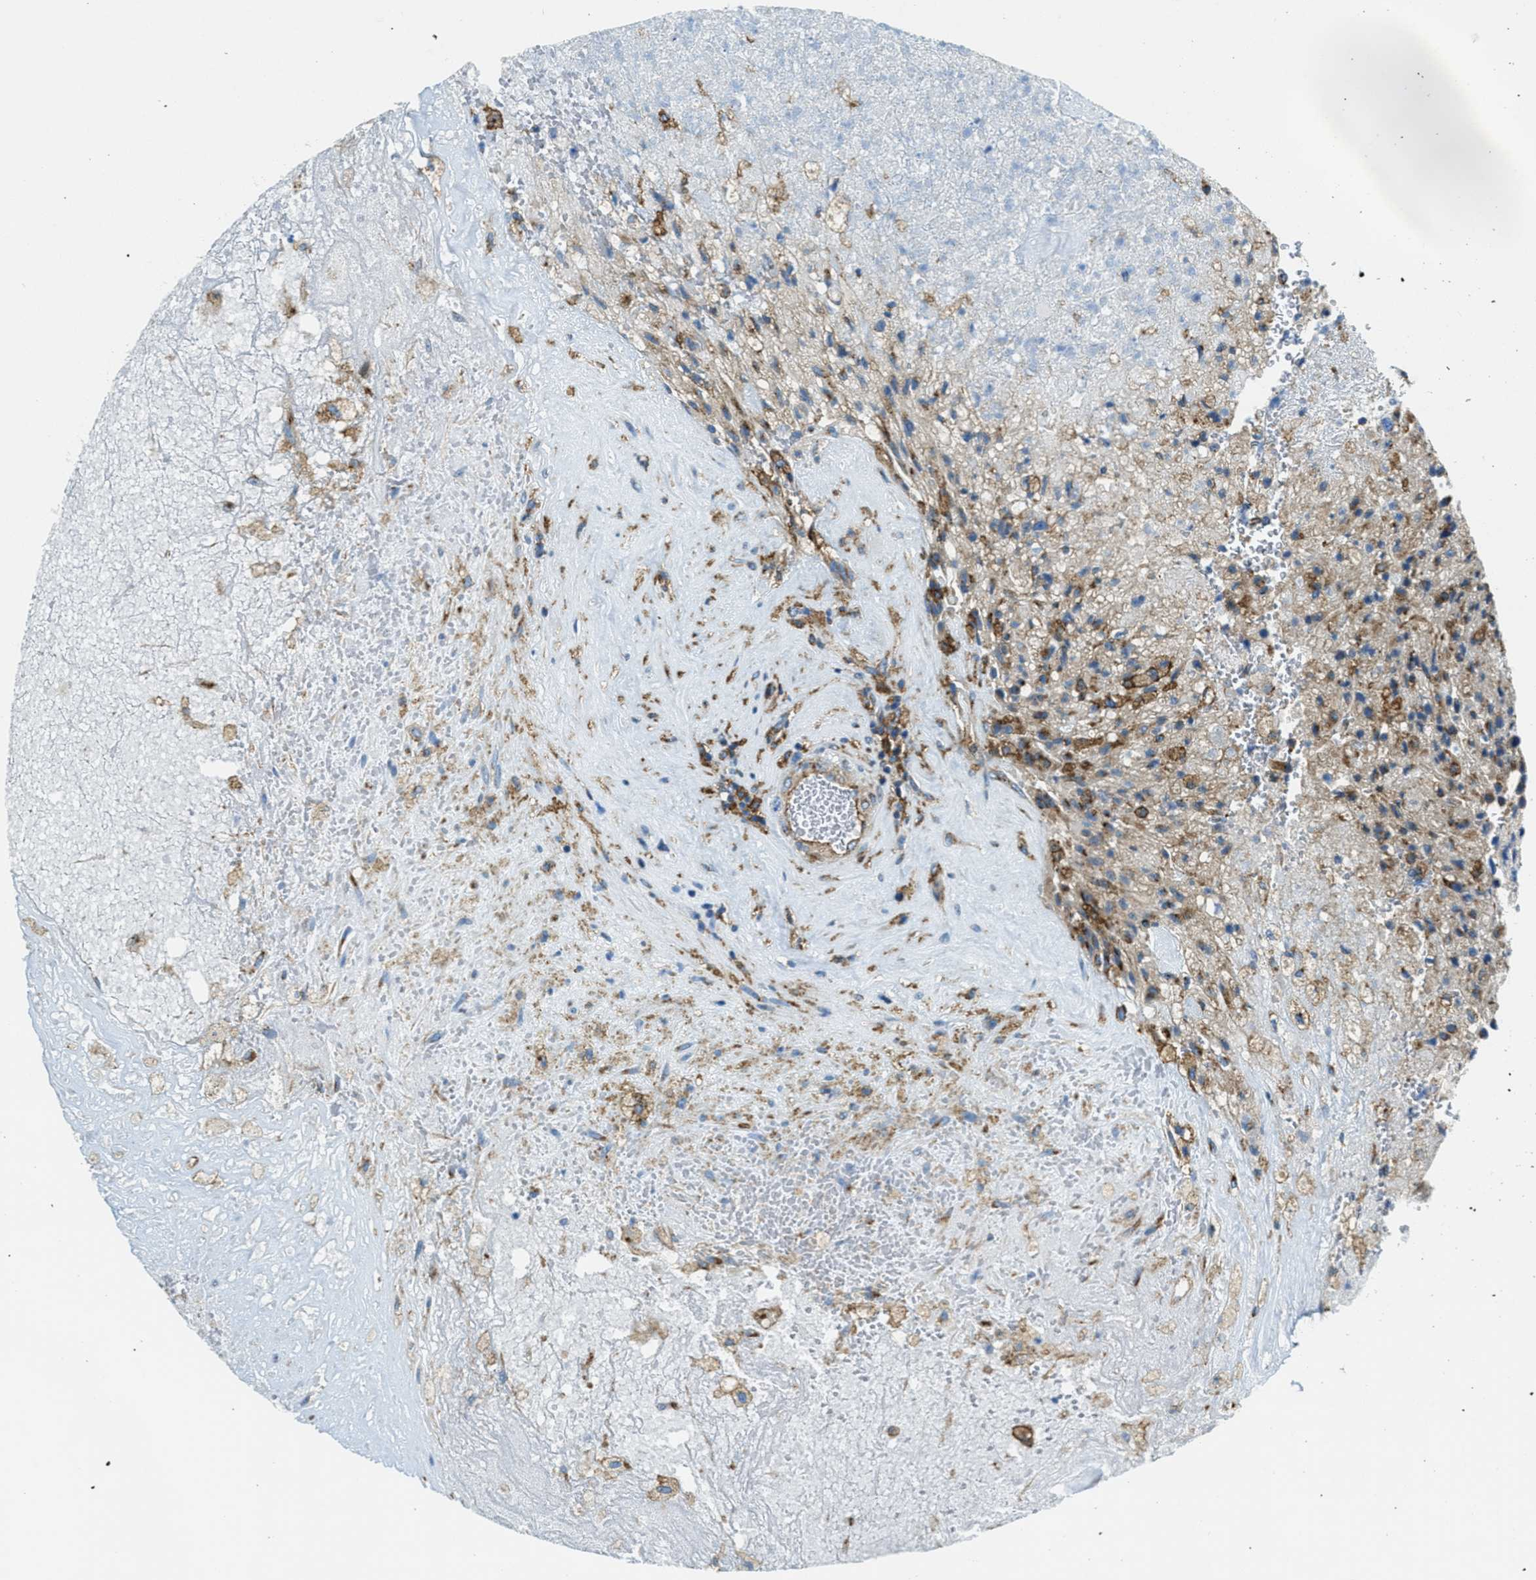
{"staining": {"intensity": "moderate", "quantity": ">75%", "location": "cytoplasmic/membranous"}, "tissue": "glioma", "cell_type": "Tumor cells", "image_type": "cancer", "snomed": [{"axis": "morphology", "description": "Normal tissue, NOS"}, {"axis": "morphology", "description": "Glioma, malignant, High grade"}, {"axis": "topography", "description": "Cerebral cortex"}], "caption": "Human malignant high-grade glioma stained with a brown dye demonstrates moderate cytoplasmic/membranous positive staining in approximately >75% of tumor cells.", "gene": "AP2B1", "patient": {"sex": "male", "age": 56}}